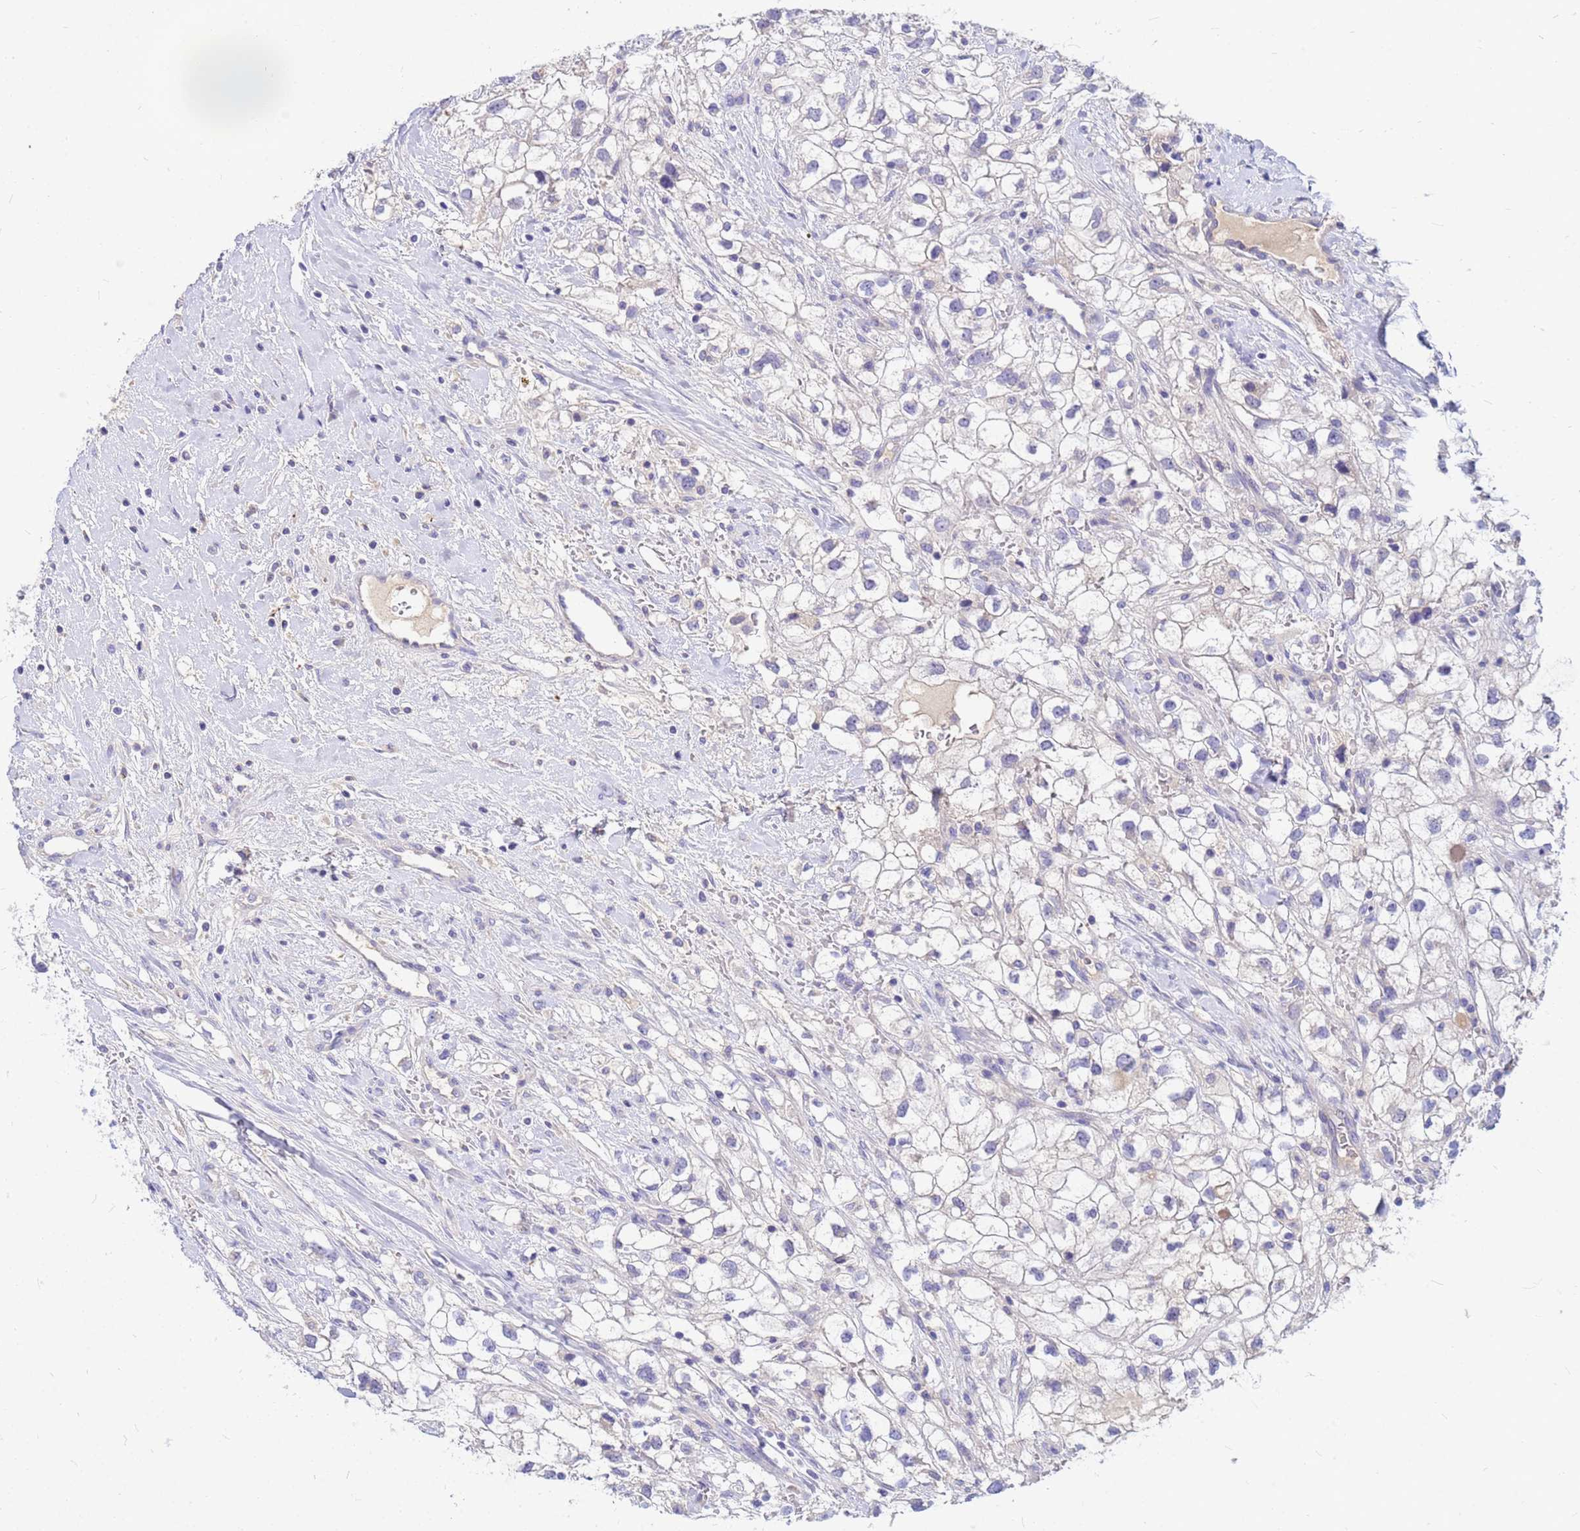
{"staining": {"intensity": "negative", "quantity": "none", "location": "none"}, "tissue": "renal cancer", "cell_type": "Tumor cells", "image_type": "cancer", "snomed": [{"axis": "morphology", "description": "Adenocarcinoma, NOS"}, {"axis": "topography", "description": "Kidney"}], "caption": "An IHC micrograph of renal adenocarcinoma is shown. There is no staining in tumor cells of renal adenocarcinoma.", "gene": "DPRX", "patient": {"sex": "male", "age": 59}}